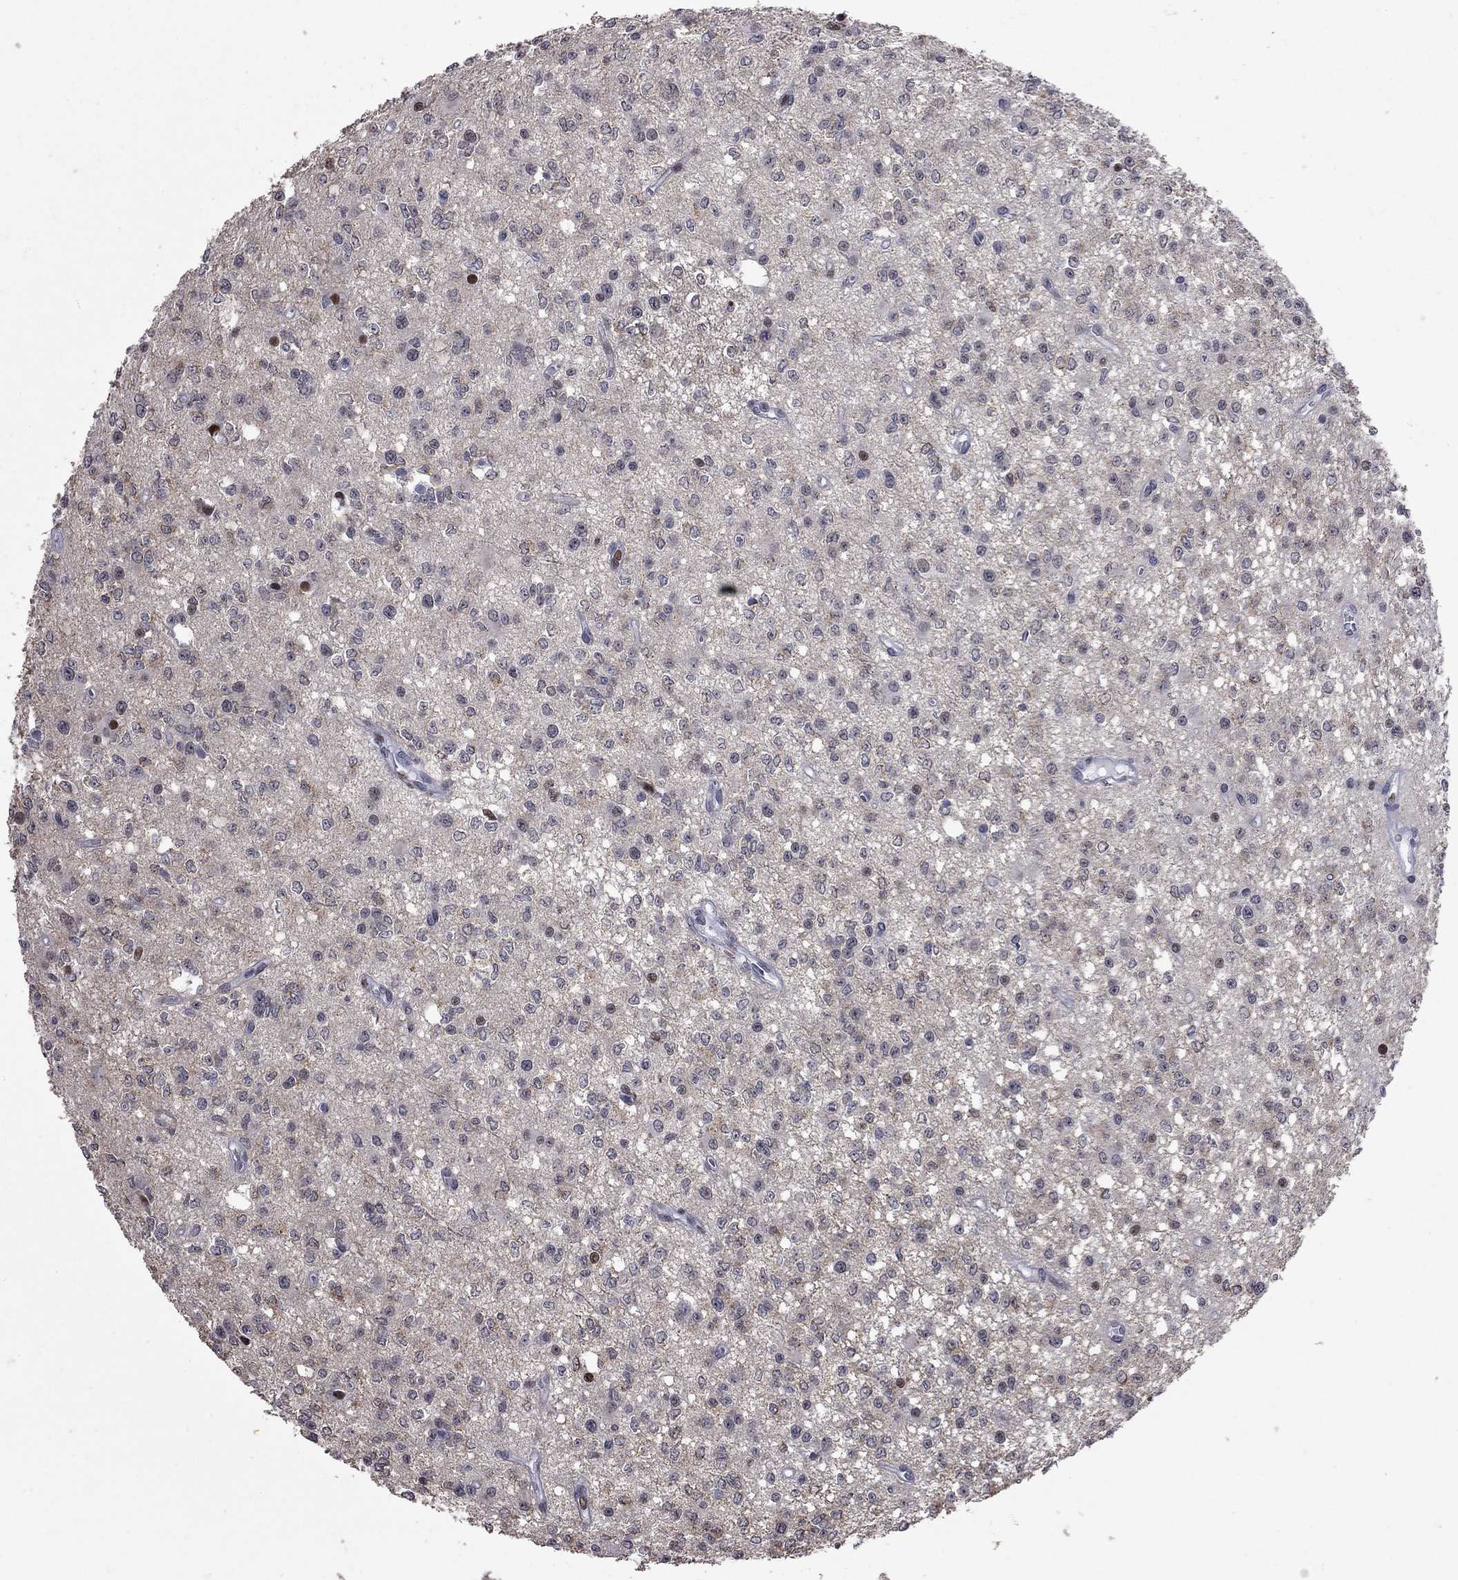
{"staining": {"intensity": "negative", "quantity": "none", "location": "none"}, "tissue": "glioma", "cell_type": "Tumor cells", "image_type": "cancer", "snomed": [{"axis": "morphology", "description": "Glioma, malignant, Low grade"}, {"axis": "topography", "description": "Brain"}], "caption": "Immunohistochemical staining of human glioma reveals no significant positivity in tumor cells.", "gene": "ZNF154", "patient": {"sex": "female", "age": 45}}